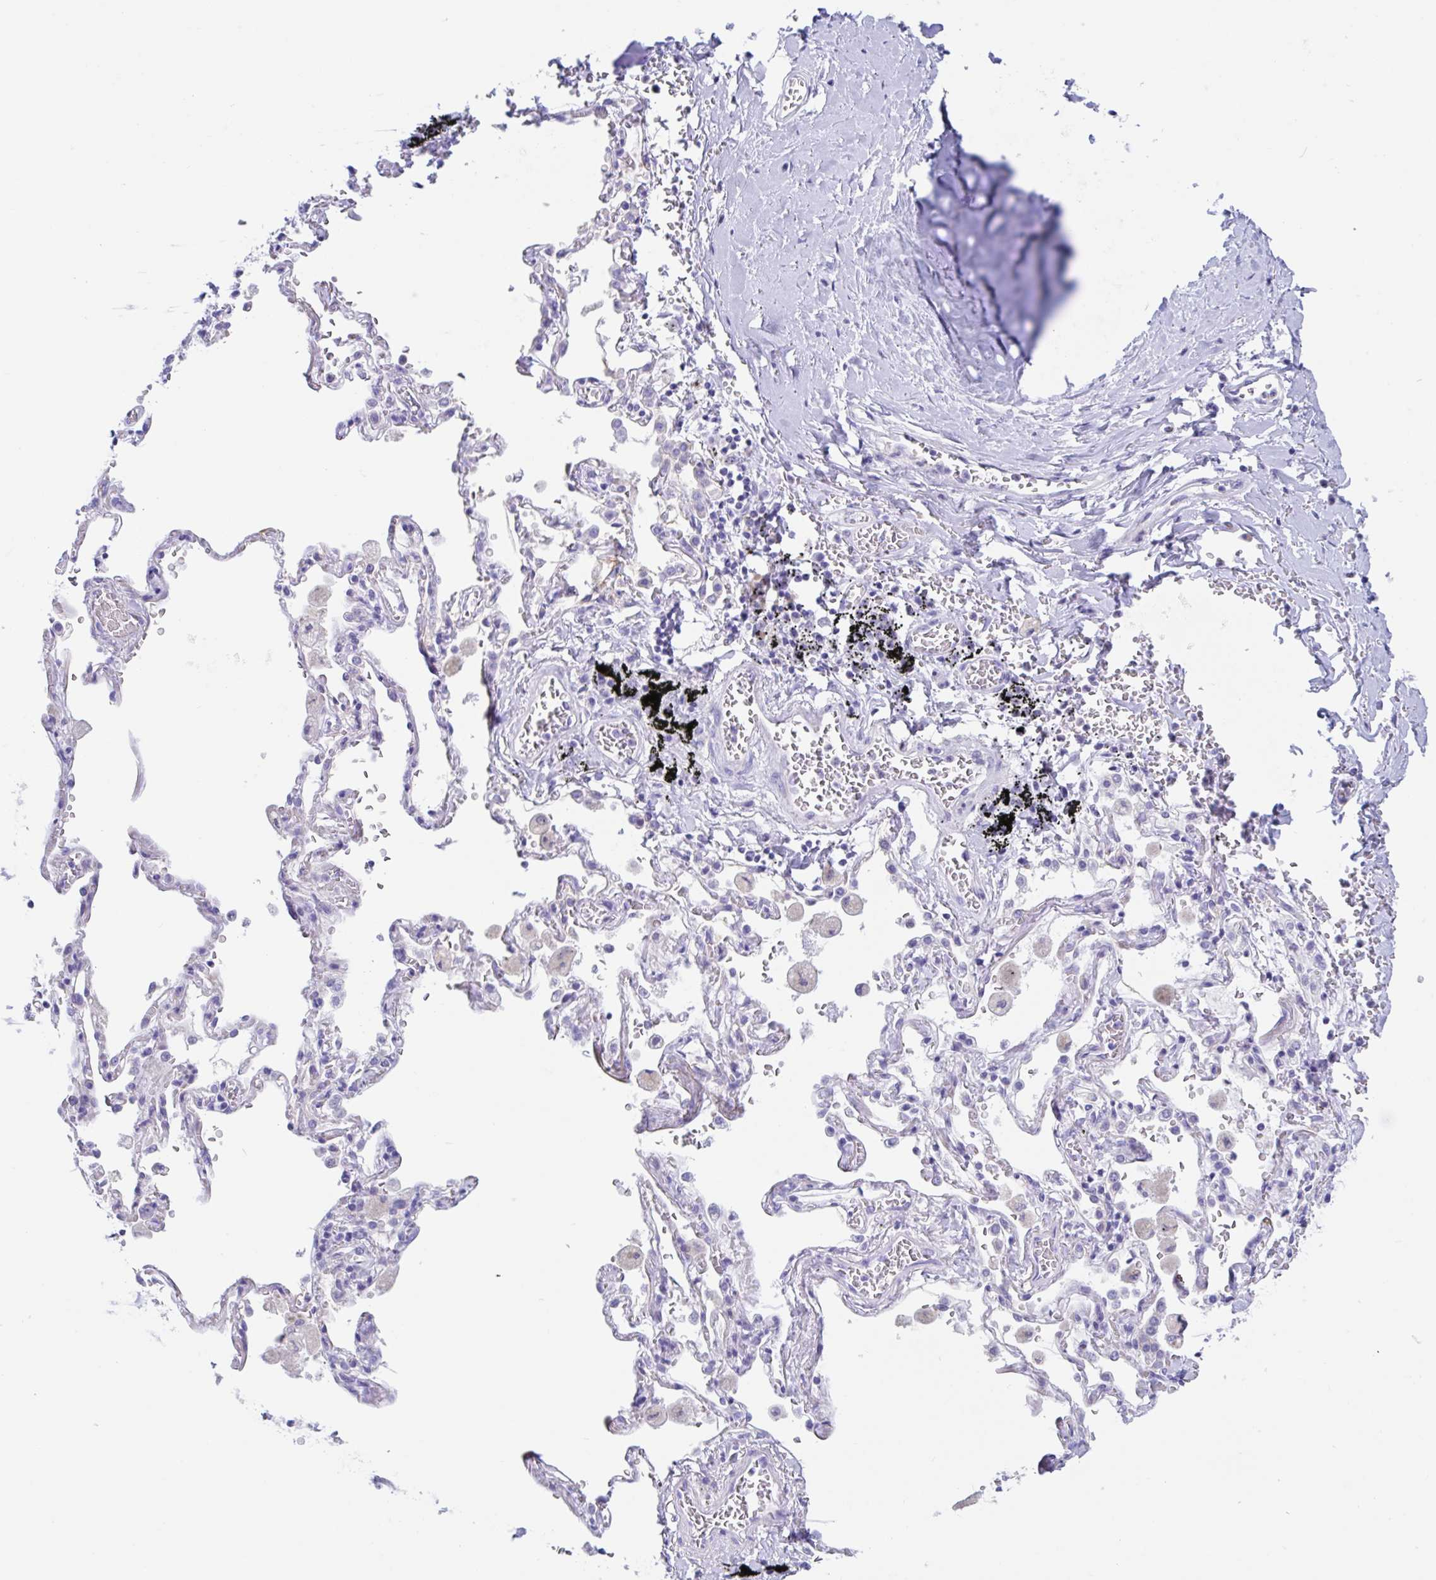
{"staining": {"intensity": "negative", "quantity": "none", "location": "none"}, "tissue": "adipose tissue", "cell_type": "Adipocytes", "image_type": "normal", "snomed": [{"axis": "morphology", "description": "Normal tissue, NOS"}, {"axis": "morphology", "description": "Degeneration, NOS"}, {"axis": "topography", "description": "Cartilage tissue"}, {"axis": "topography", "description": "Lung"}], "caption": "High power microscopy histopathology image of an immunohistochemistry (IHC) micrograph of unremarkable adipose tissue, revealing no significant positivity in adipocytes. Nuclei are stained in blue.", "gene": "OR6N2", "patient": {"sex": "female", "age": 61}}